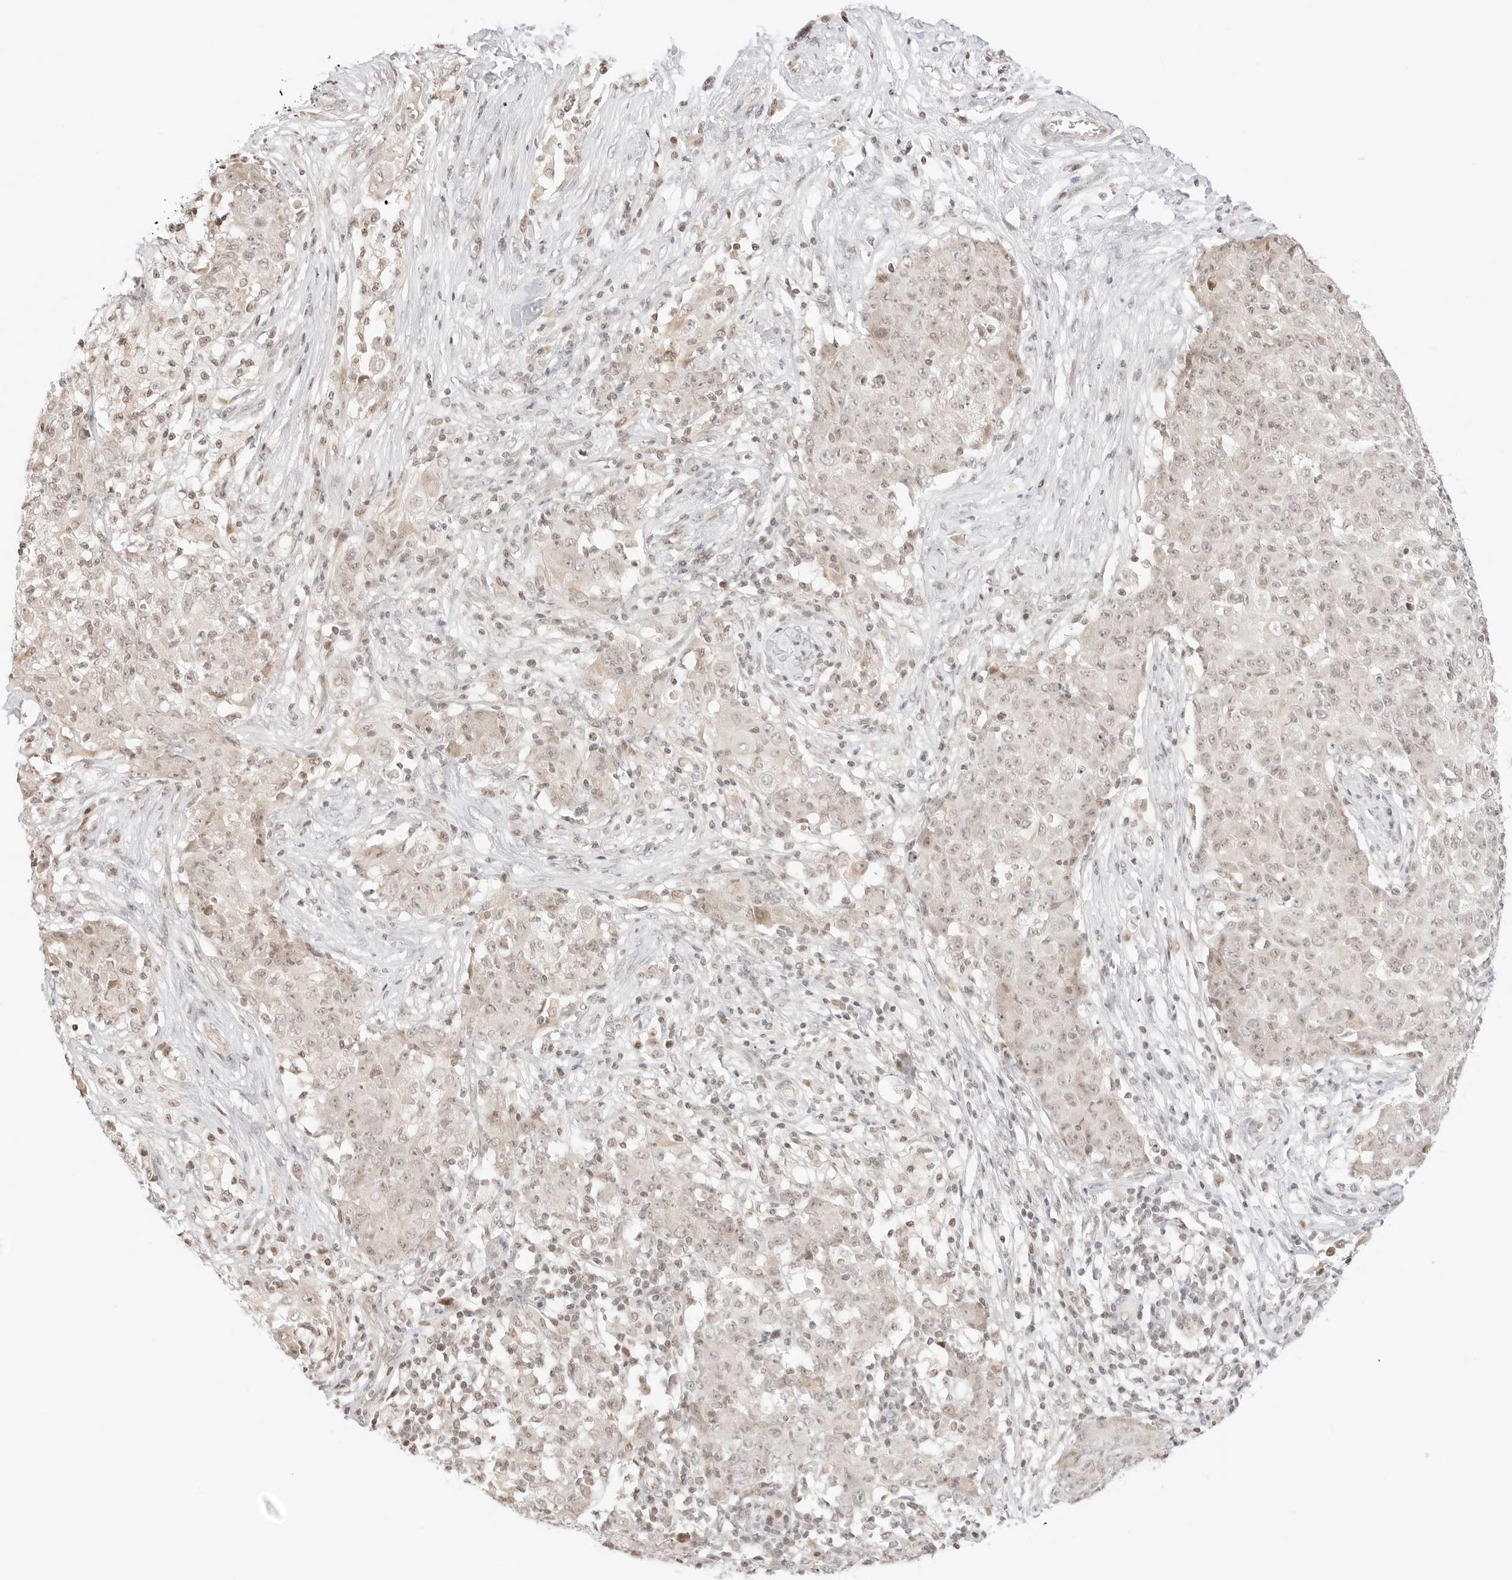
{"staining": {"intensity": "negative", "quantity": "none", "location": "none"}, "tissue": "ovarian cancer", "cell_type": "Tumor cells", "image_type": "cancer", "snomed": [{"axis": "morphology", "description": "Carcinoma, endometroid"}, {"axis": "topography", "description": "Ovary"}], "caption": "Tumor cells are negative for protein expression in human ovarian endometroid carcinoma.", "gene": "RPS6KL1", "patient": {"sex": "female", "age": 42}}